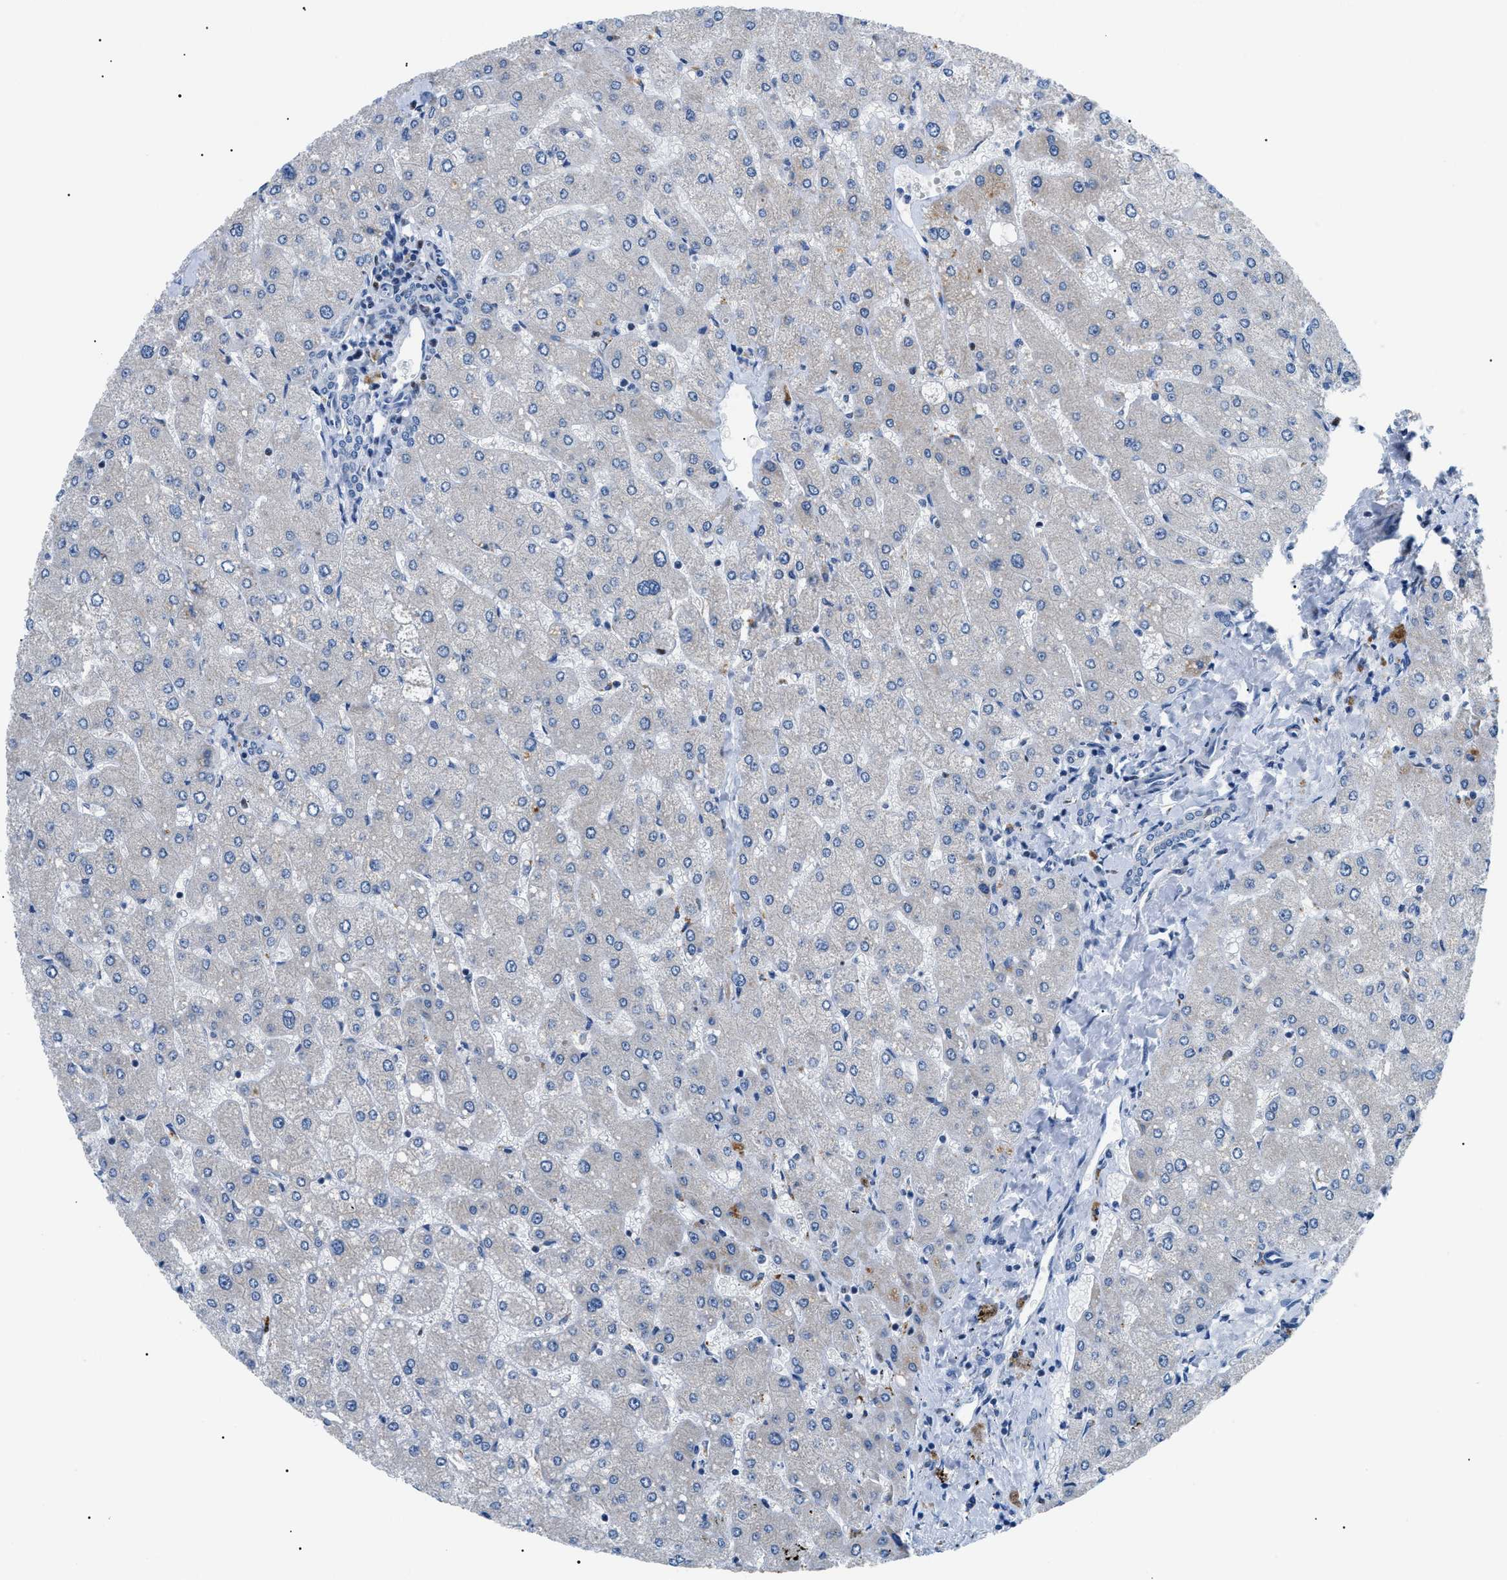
{"staining": {"intensity": "negative", "quantity": "none", "location": "none"}, "tissue": "liver", "cell_type": "Cholangiocytes", "image_type": "normal", "snomed": [{"axis": "morphology", "description": "Normal tissue, NOS"}, {"axis": "topography", "description": "Liver"}], "caption": "Immunohistochemistry histopathology image of unremarkable liver: human liver stained with DAB (3,3'-diaminobenzidine) exhibits no significant protein positivity in cholangiocytes.", "gene": "SMARCC1", "patient": {"sex": "male", "age": 55}}